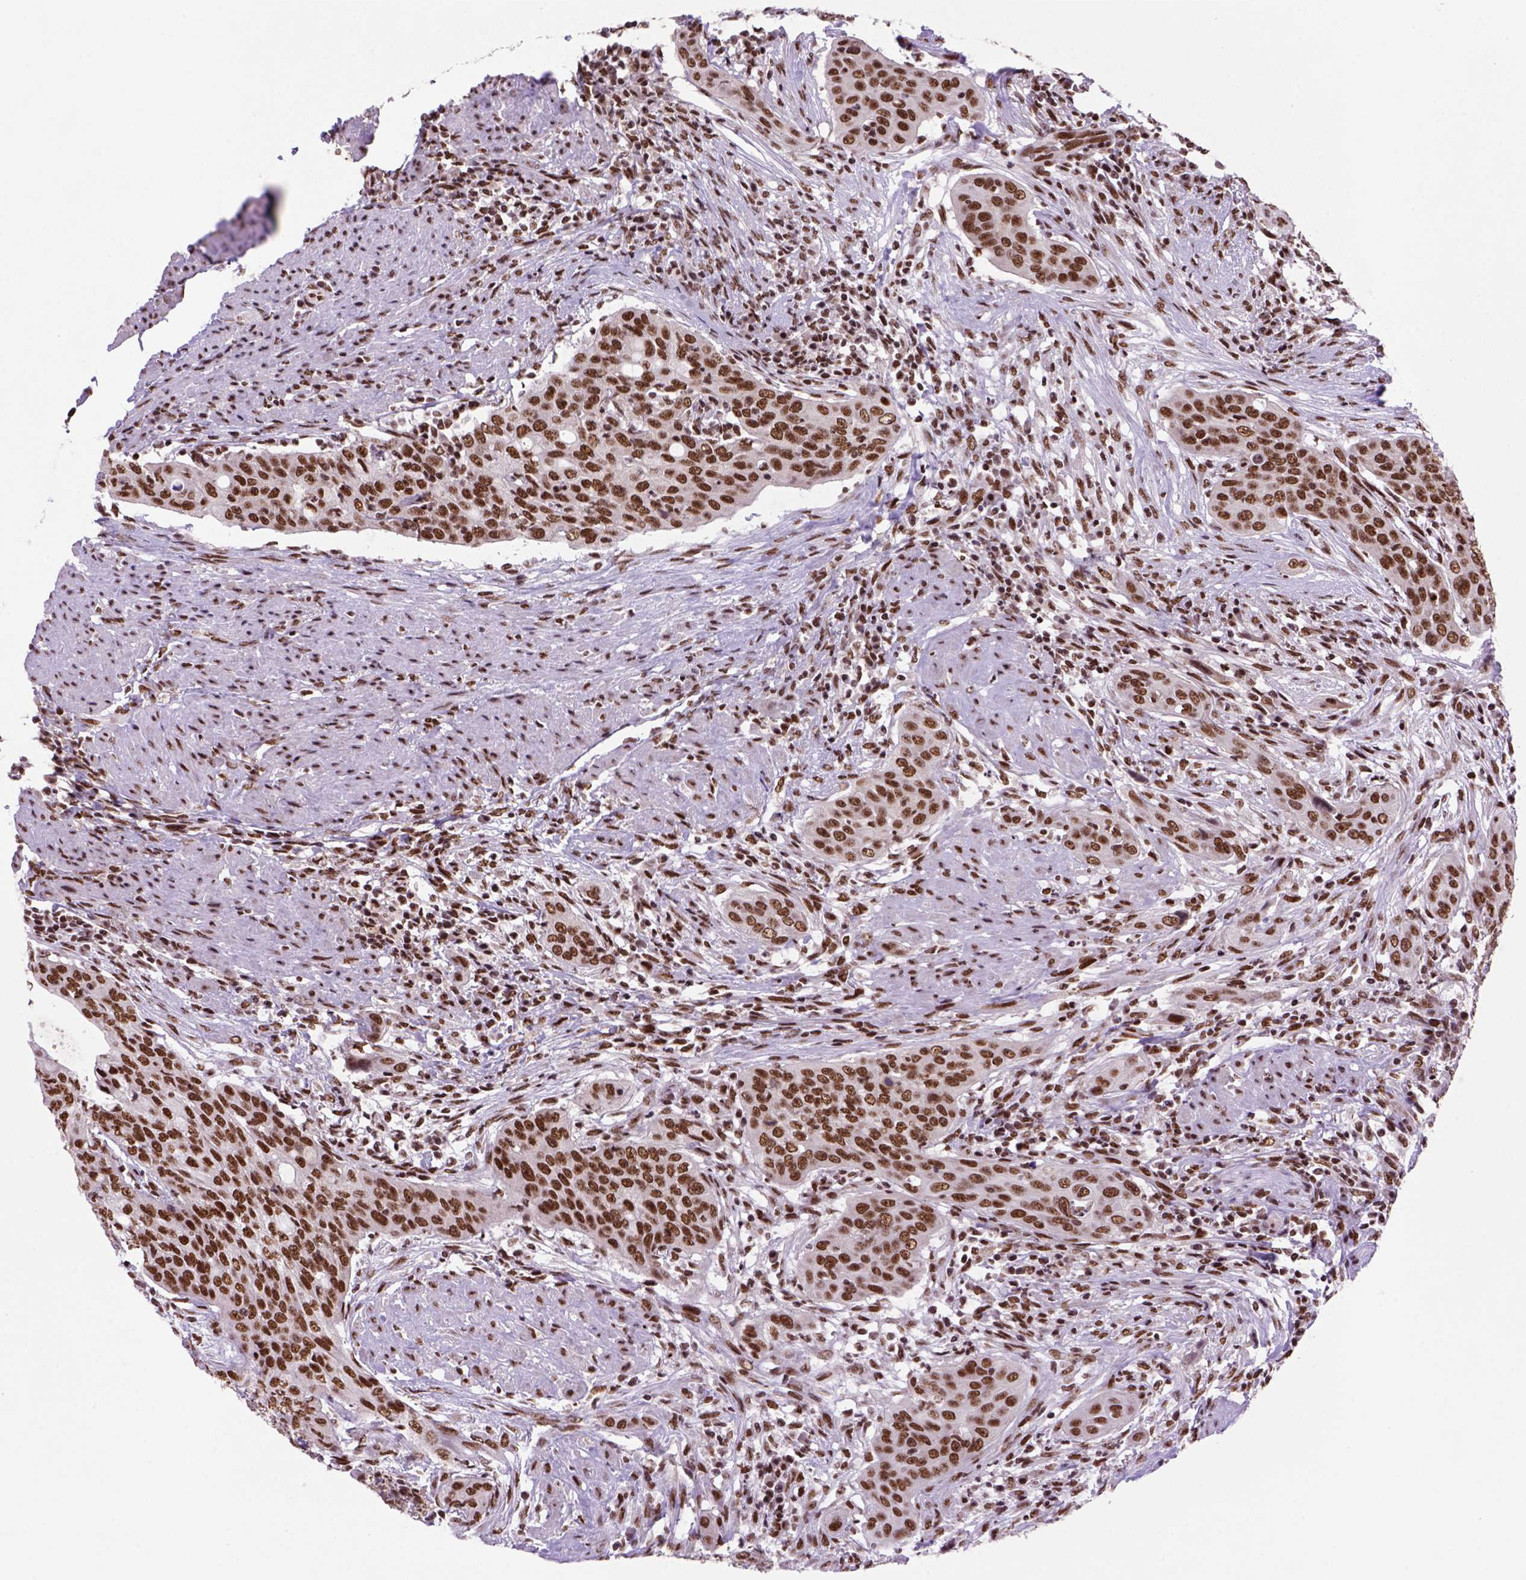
{"staining": {"intensity": "strong", "quantity": ">75%", "location": "nuclear"}, "tissue": "urothelial cancer", "cell_type": "Tumor cells", "image_type": "cancer", "snomed": [{"axis": "morphology", "description": "Urothelial carcinoma, High grade"}, {"axis": "topography", "description": "Urinary bladder"}], "caption": "Immunohistochemical staining of human urothelial cancer reveals high levels of strong nuclear expression in about >75% of tumor cells.", "gene": "NSMCE2", "patient": {"sex": "male", "age": 82}}